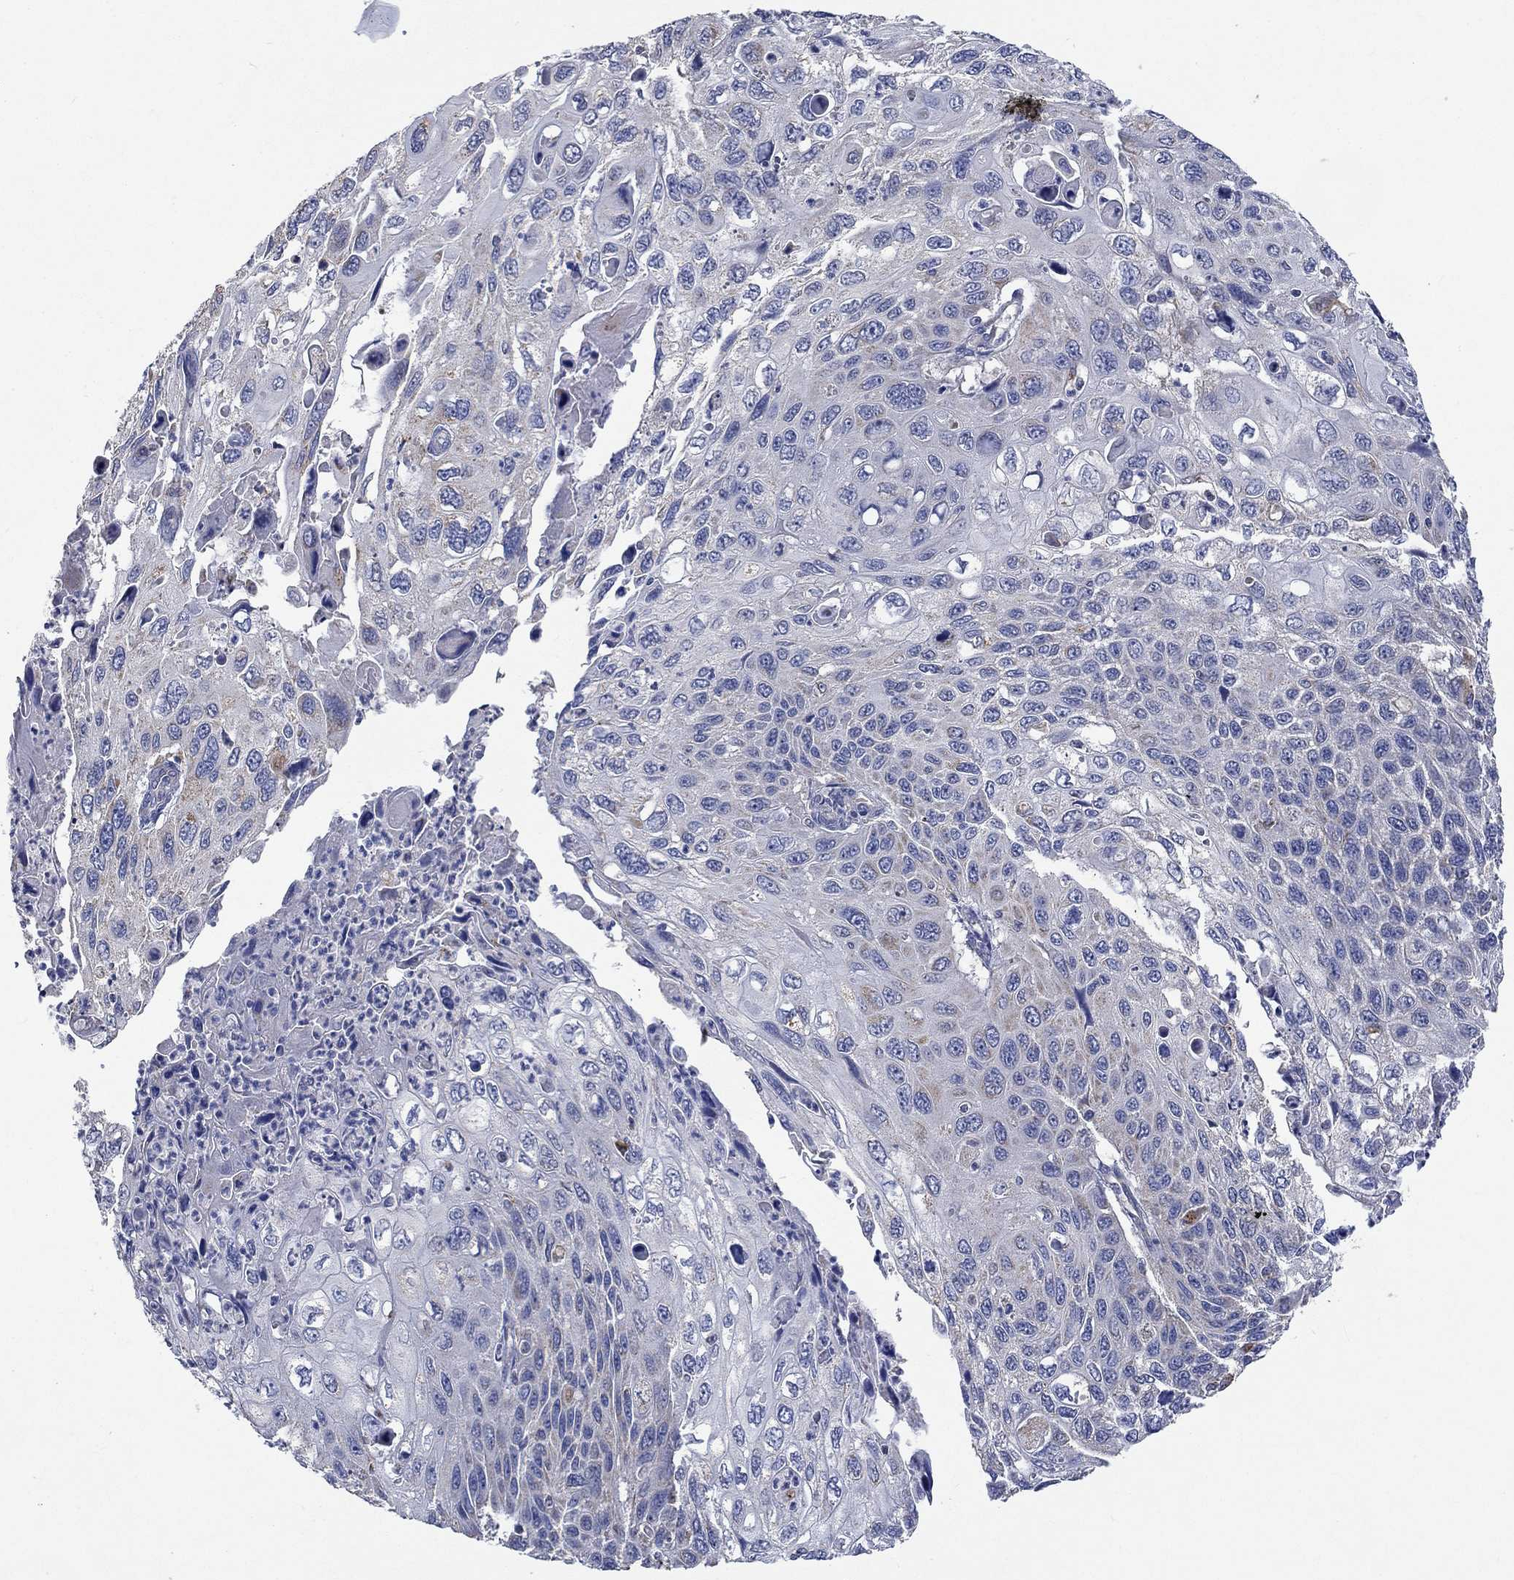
{"staining": {"intensity": "weak", "quantity": "<25%", "location": "cytoplasmic/membranous"}, "tissue": "cervical cancer", "cell_type": "Tumor cells", "image_type": "cancer", "snomed": [{"axis": "morphology", "description": "Squamous cell carcinoma, NOS"}, {"axis": "topography", "description": "Cervix"}], "caption": "Squamous cell carcinoma (cervical) was stained to show a protein in brown. There is no significant positivity in tumor cells. (Brightfield microscopy of DAB immunohistochemistry (IHC) at high magnification).", "gene": "UGT8", "patient": {"sex": "female", "age": 70}}